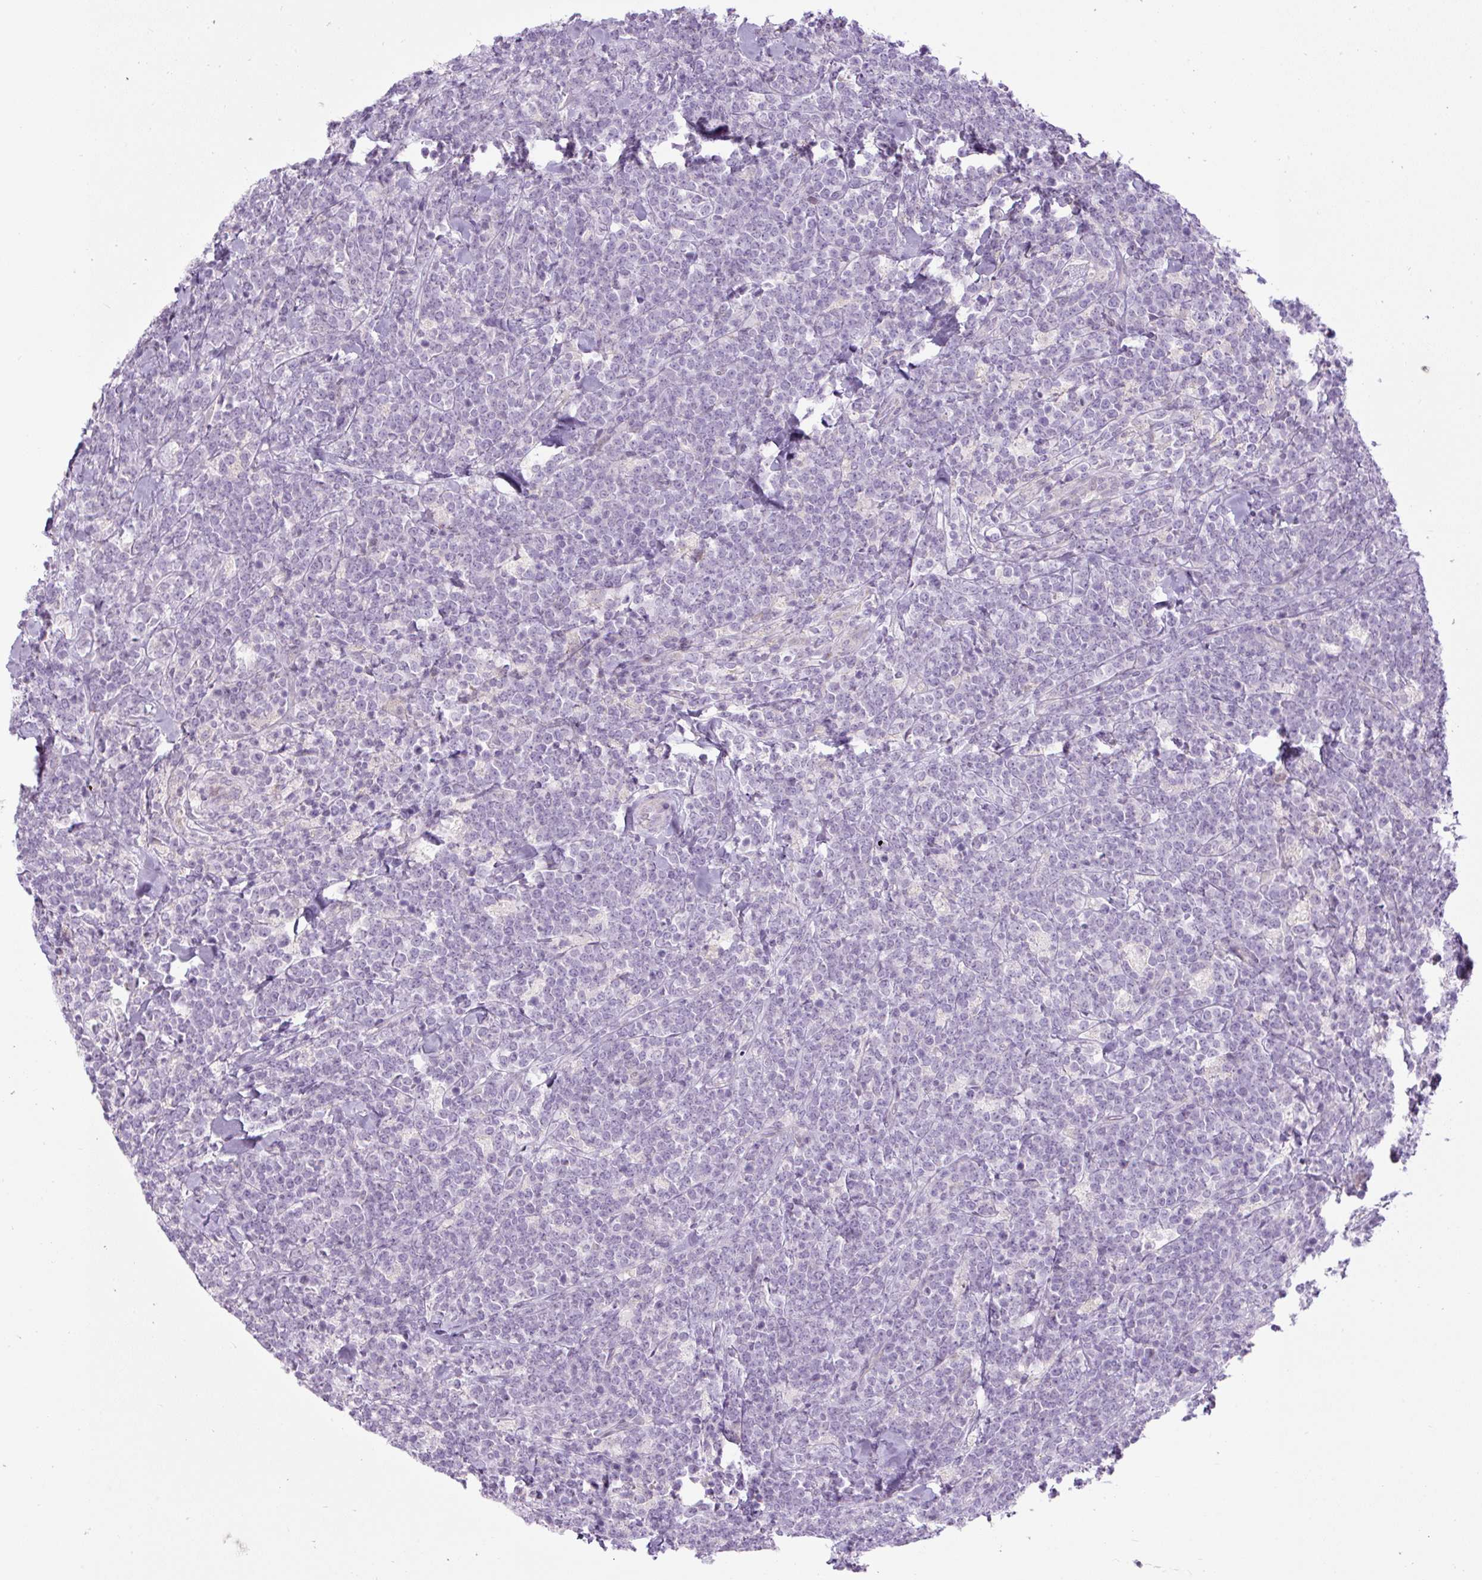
{"staining": {"intensity": "negative", "quantity": "none", "location": "none"}, "tissue": "lymphoma", "cell_type": "Tumor cells", "image_type": "cancer", "snomed": [{"axis": "morphology", "description": "Malignant lymphoma, non-Hodgkin's type, High grade"}, {"axis": "topography", "description": "Small intestine"}, {"axis": "topography", "description": "Colon"}], "caption": "Image shows no significant protein positivity in tumor cells of malignant lymphoma, non-Hodgkin's type (high-grade).", "gene": "FGFBP3", "patient": {"sex": "male", "age": 8}}